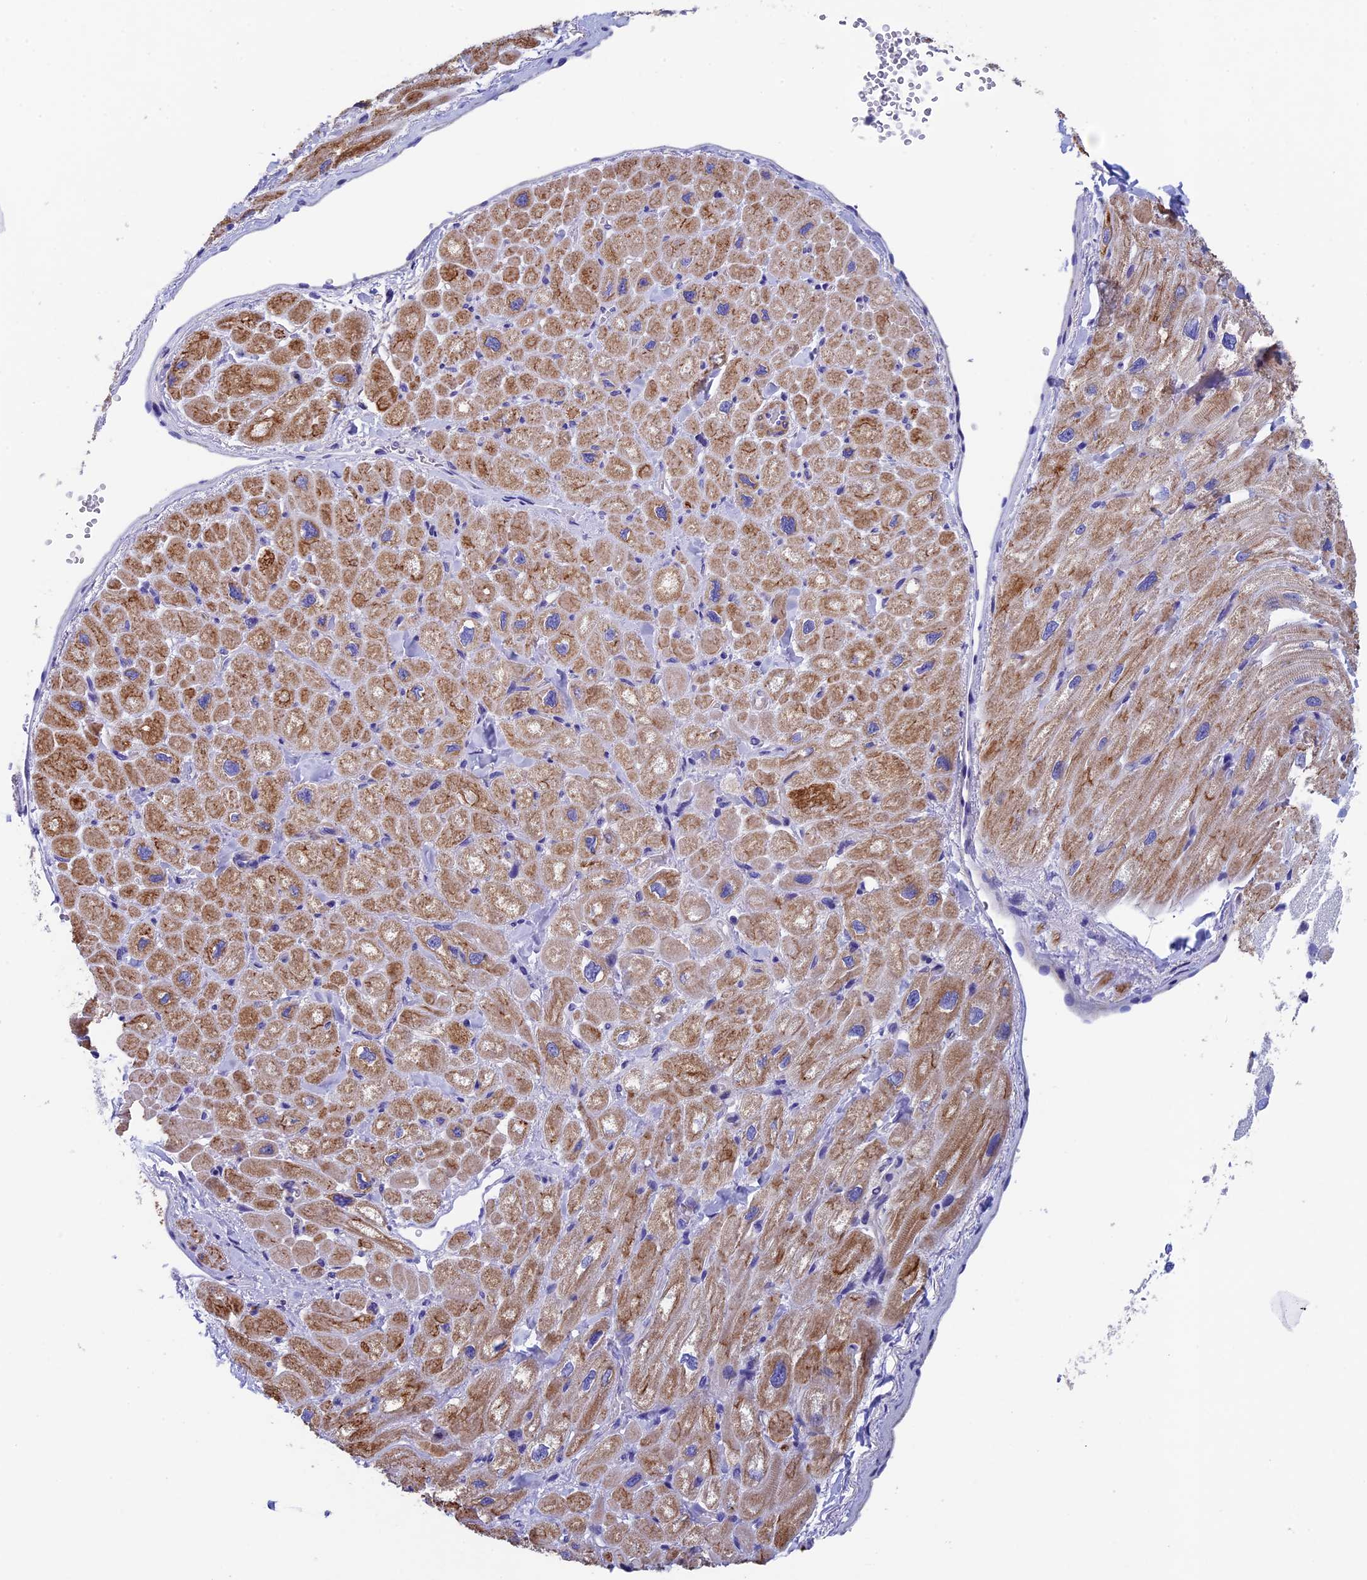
{"staining": {"intensity": "moderate", "quantity": "25%-75%", "location": "cytoplasmic/membranous"}, "tissue": "heart muscle", "cell_type": "Cardiomyocytes", "image_type": "normal", "snomed": [{"axis": "morphology", "description": "Normal tissue, NOS"}, {"axis": "topography", "description": "Heart"}], "caption": "Heart muscle stained with immunohistochemistry (IHC) shows moderate cytoplasmic/membranous expression in approximately 25%-75% of cardiomyocytes.", "gene": "ADH7", "patient": {"sex": "male", "age": 65}}